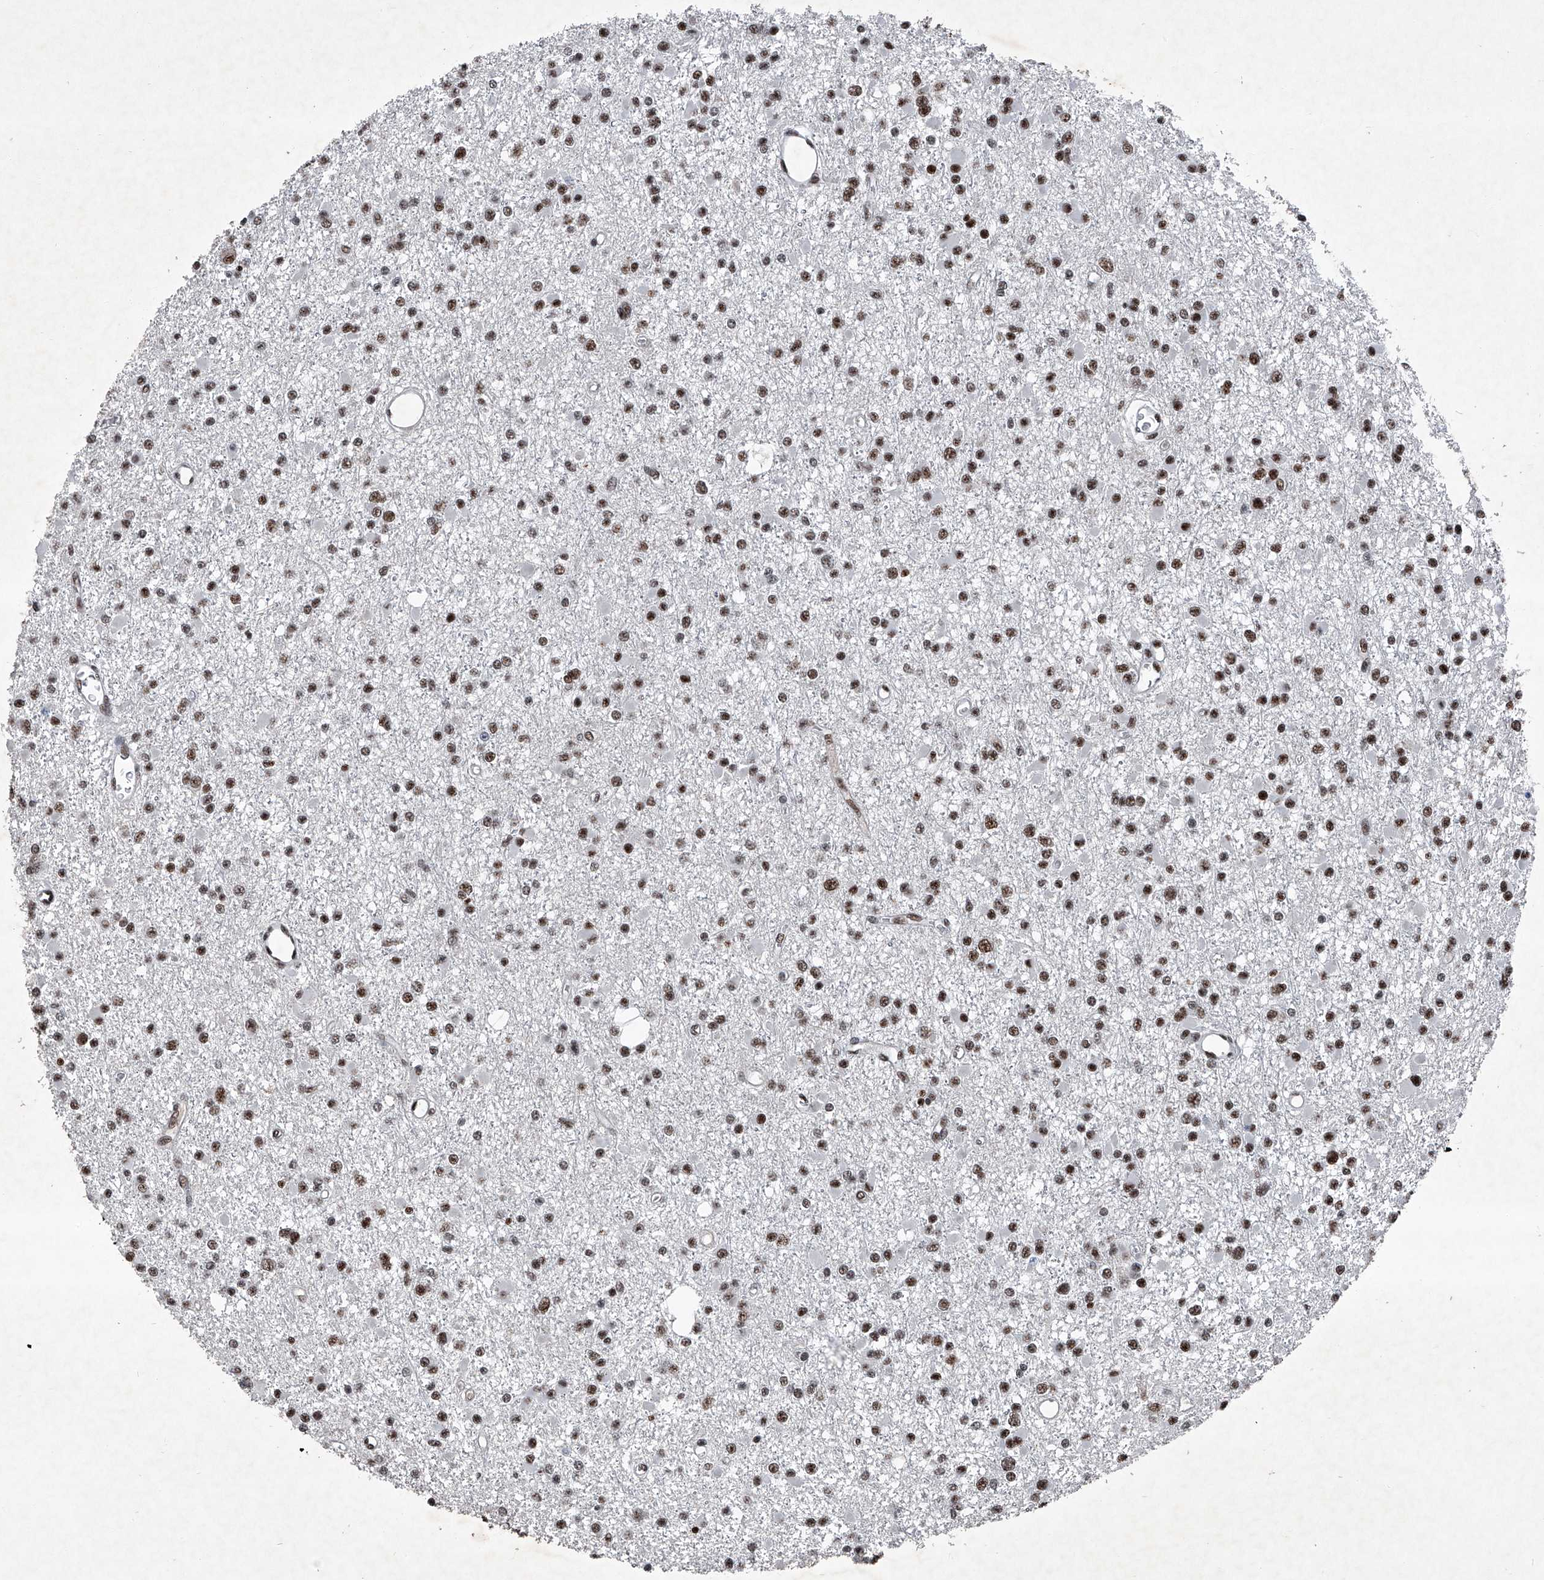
{"staining": {"intensity": "moderate", "quantity": ">75%", "location": "nuclear"}, "tissue": "glioma", "cell_type": "Tumor cells", "image_type": "cancer", "snomed": [{"axis": "morphology", "description": "Glioma, malignant, Low grade"}, {"axis": "topography", "description": "Brain"}], "caption": "Tumor cells show medium levels of moderate nuclear expression in approximately >75% of cells in glioma. (DAB = brown stain, brightfield microscopy at high magnification).", "gene": "DDX39B", "patient": {"sex": "female", "age": 22}}